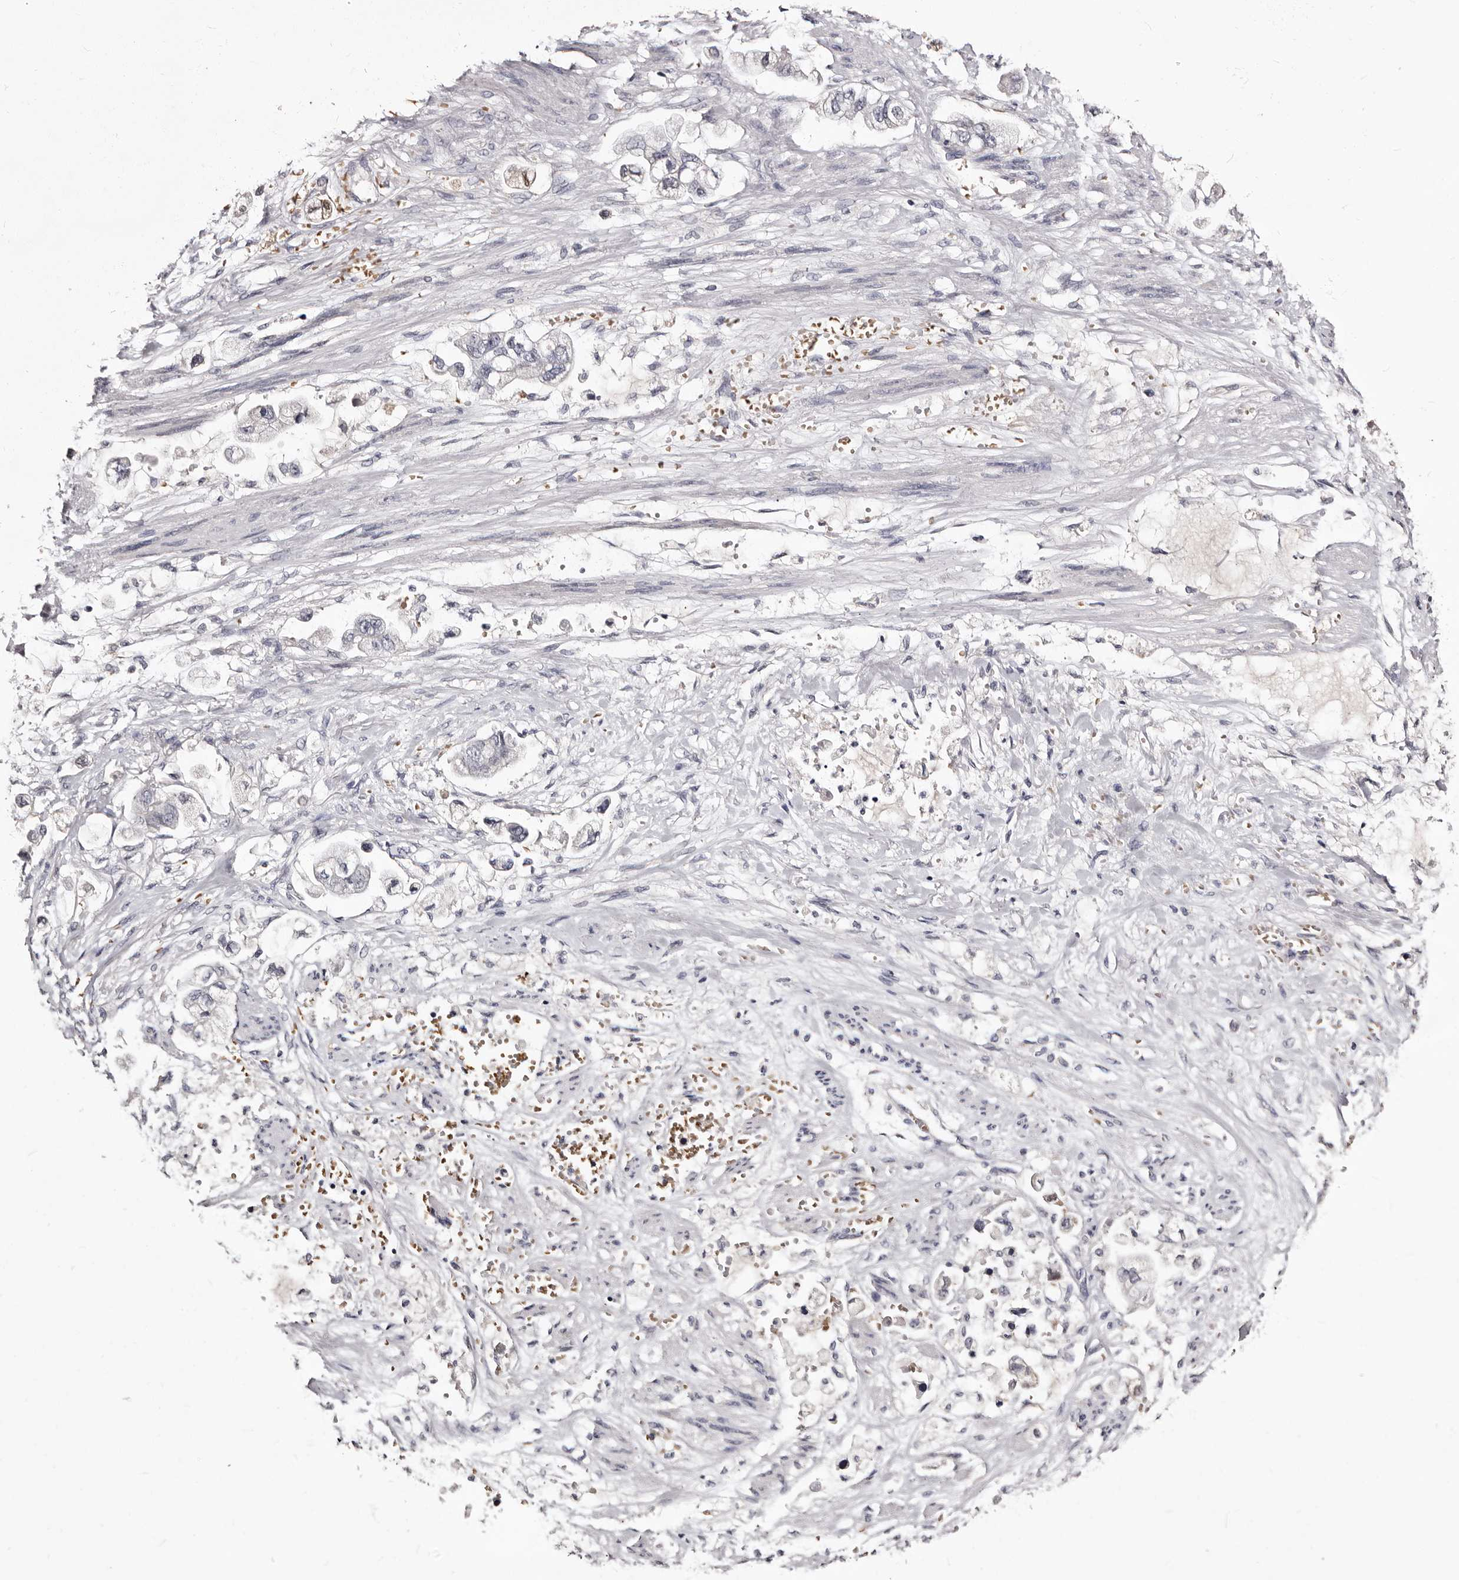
{"staining": {"intensity": "negative", "quantity": "none", "location": "none"}, "tissue": "stomach cancer", "cell_type": "Tumor cells", "image_type": "cancer", "snomed": [{"axis": "morphology", "description": "Adenocarcinoma, NOS"}, {"axis": "topography", "description": "Stomach"}], "caption": "Immunohistochemical staining of human stomach adenocarcinoma displays no significant expression in tumor cells.", "gene": "BPGM", "patient": {"sex": "male", "age": 62}}